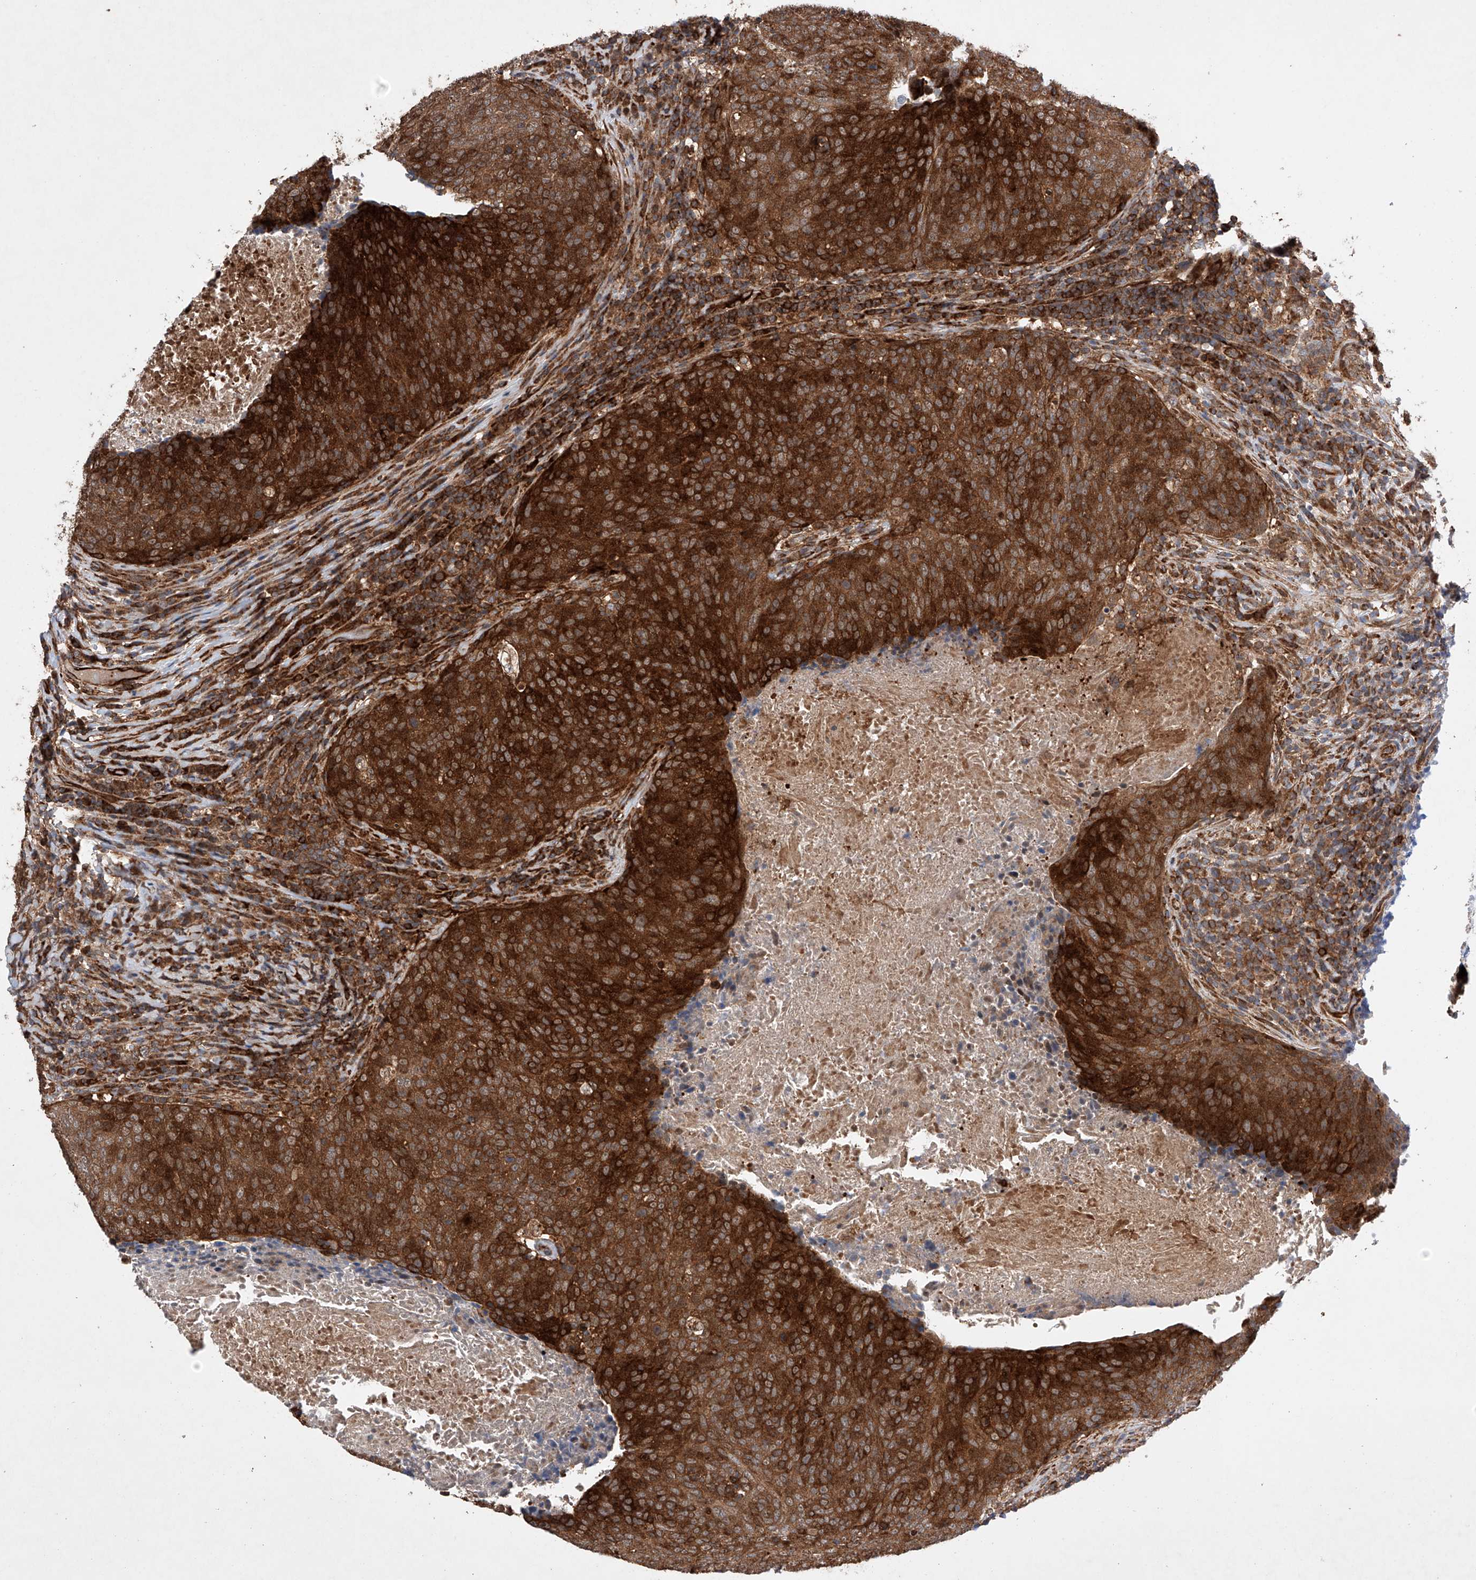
{"staining": {"intensity": "strong", "quantity": ">75%", "location": "cytoplasmic/membranous"}, "tissue": "head and neck cancer", "cell_type": "Tumor cells", "image_type": "cancer", "snomed": [{"axis": "morphology", "description": "Squamous cell carcinoma, NOS"}, {"axis": "morphology", "description": "Squamous cell carcinoma, metastatic, NOS"}, {"axis": "topography", "description": "Lymph node"}, {"axis": "topography", "description": "Head-Neck"}], "caption": "Brown immunohistochemical staining in human metastatic squamous cell carcinoma (head and neck) exhibits strong cytoplasmic/membranous expression in approximately >75% of tumor cells. (Stains: DAB in brown, nuclei in blue, Microscopy: brightfield microscopy at high magnification).", "gene": "TIMM23", "patient": {"sex": "male", "age": 62}}